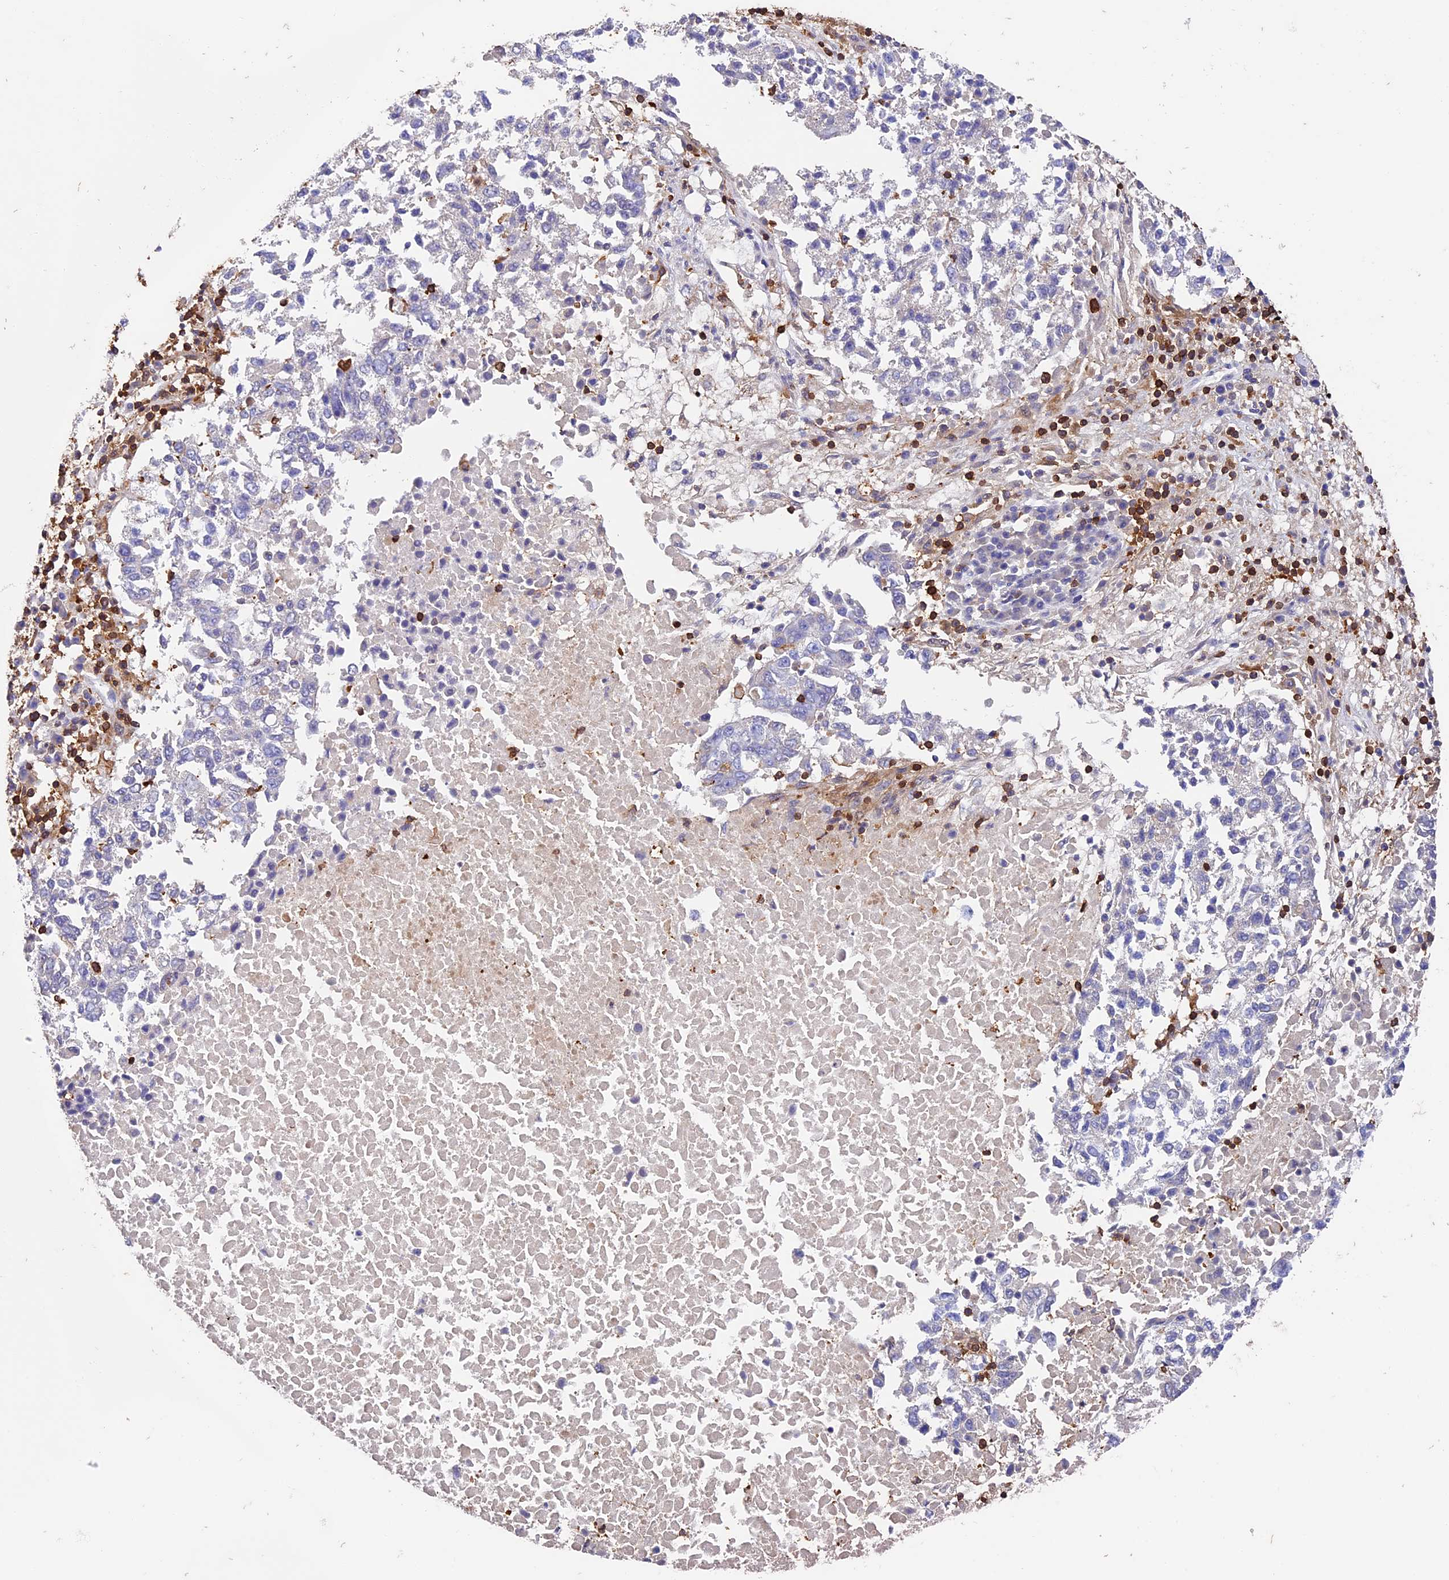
{"staining": {"intensity": "negative", "quantity": "none", "location": "none"}, "tissue": "lung cancer", "cell_type": "Tumor cells", "image_type": "cancer", "snomed": [{"axis": "morphology", "description": "Squamous cell carcinoma, NOS"}, {"axis": "topography", "description": "Lung"}], "caption": "The immunohistochemistry image has no significant positivity in tumor cells of lung cancer tissue. (Immunohistochemistry (ihc), brightfield microscopy, high magnification).", "gene": "ADAT1", "patient": {"sex": "male", "age": 73}}